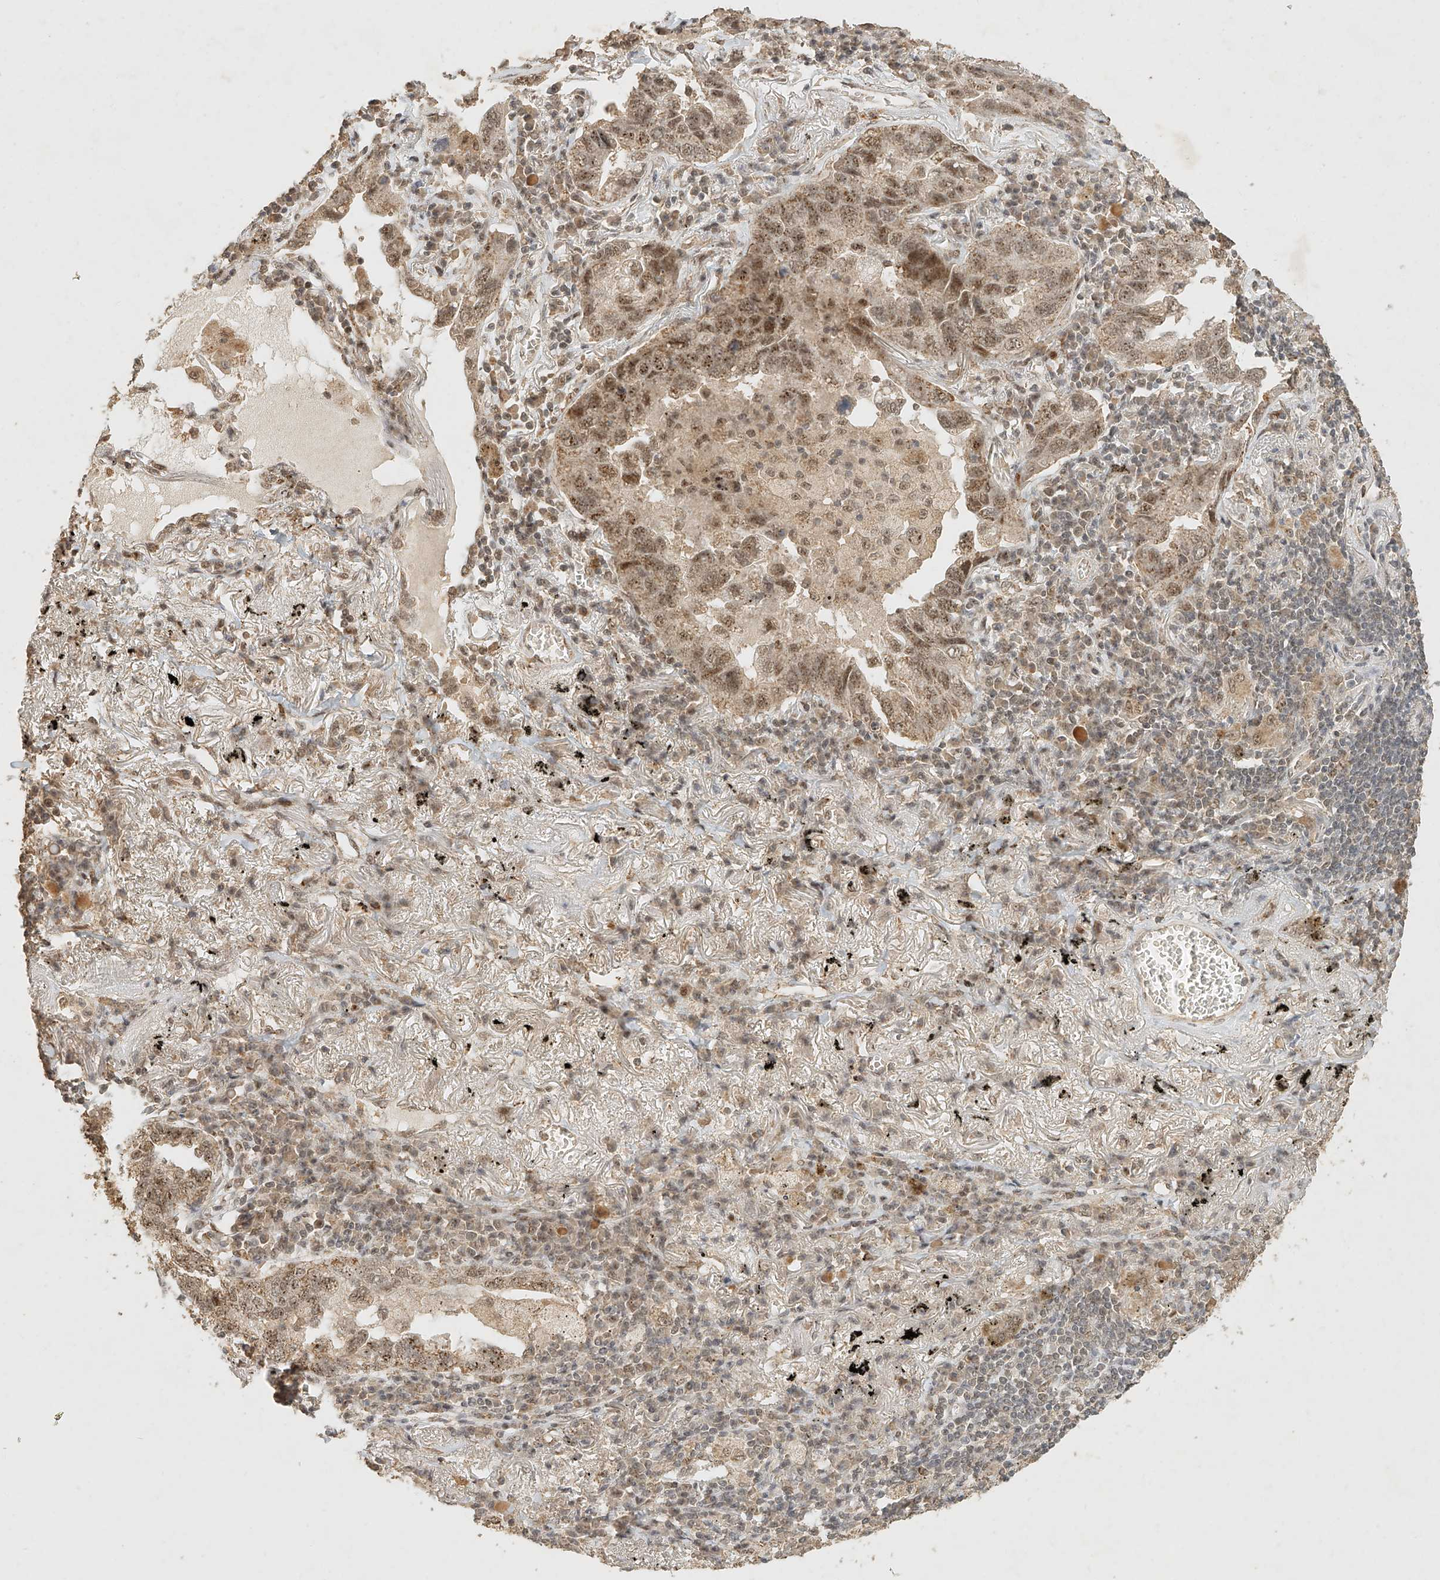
{"staining": {"intensity": "moderate", "quantity": ">75%", "location": "cytoplasmic/membranous,nuclear"}, "tissue": "lung cancer", "cell_type": "Tumor cells", "image_type": "cancer", "snomed": [{"axis": "morphology", "description": "Adenocarcinoma, NOS"}, {"axis": "topography", "description": "Lung"}], "caption": "Immunohistochemistry micrograph of neoplastic tissue: human lung cancer stained using IHC reveals medium levels of moderate protein expression localized specifically in the cytoplasmic/membranous and nuclear of tumor cells, appearing as a cytoplasmic/membranous and nuclear brown color.", "gene": "CXorf58", "patient": {"sex": "male", "age": 65}}